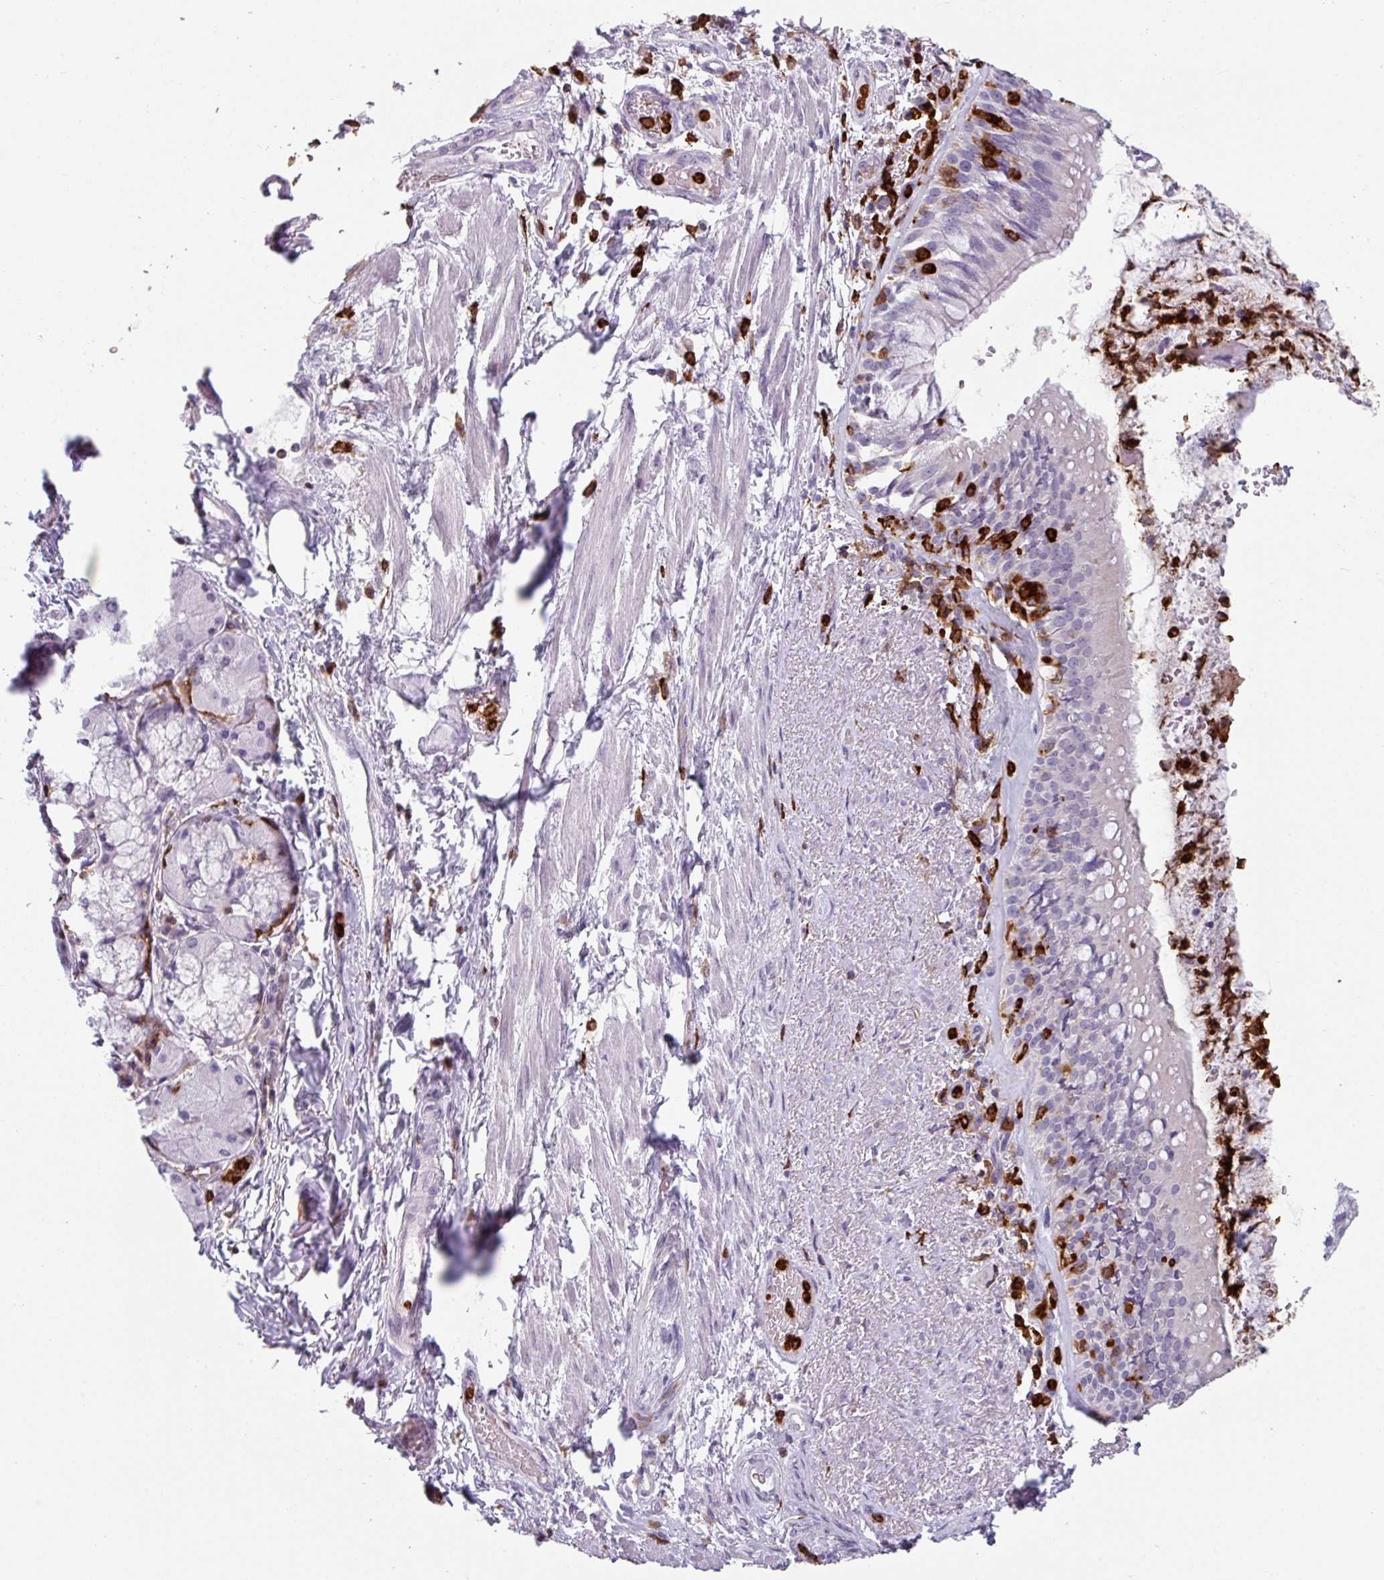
{"staining": {"intensity": "negative", "quantity": "none", "location": "none"}, "tissue": "bronchus", "cell_type": "Respiratory epithelial cells", "image_type": "normal", "snomed": [{"axis": "morphology", "description": "Normal tissue, NOS"}, {"axis": "topography", "description": "Cartilage tissue"}, {"axis": "topography", "description": "Bronchus"}], "caption": "This image is of normal bronchus stained with immunohistochemistry (IHC) to label a protein in brown with the nuclei are counter-stained blue. There is no expression in respiratory epithelial cells. Nuclei are stained in blue.", "gene": "EXOSC5", "patient": {"sex": "male", "age": 63}}